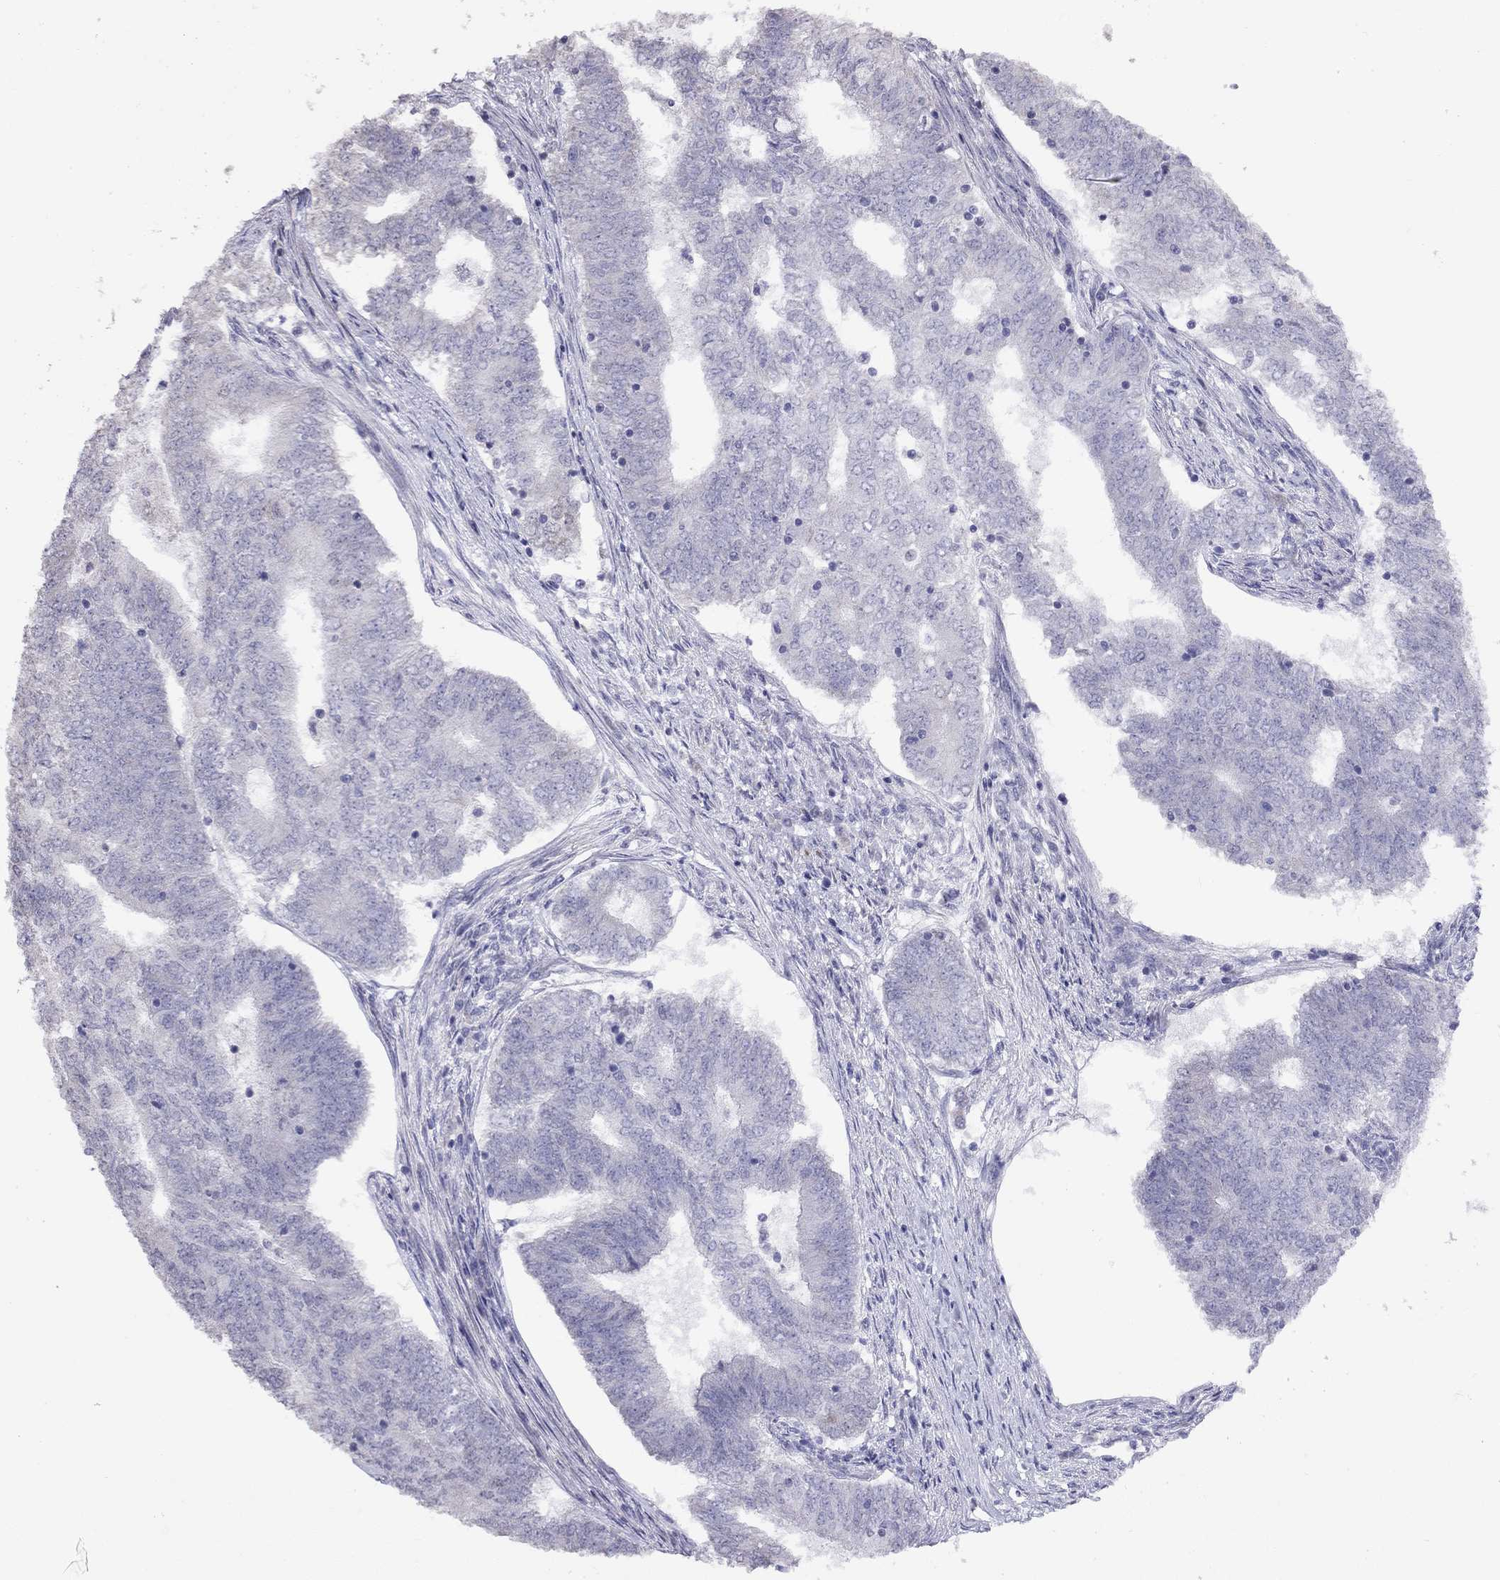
{"staining": {"intensity": "weak", "quantity": "<25%", "location": "nuclear"}, "tissue": "endometrial cancer", "cell_type": "Tumor cells", "image_type": "cancer", "snomed": [{"axis": "morphology", "description": "Adenocarcinoma, NOS"}, {"axis": "topography", "description": "Endometrium"}], "caption": "This is an immunohistochemistry image of endometrial cancer. There is no positivity in tumor cells.", "gene": "HES5", "patient": {"sex": "female", "age": 62}}